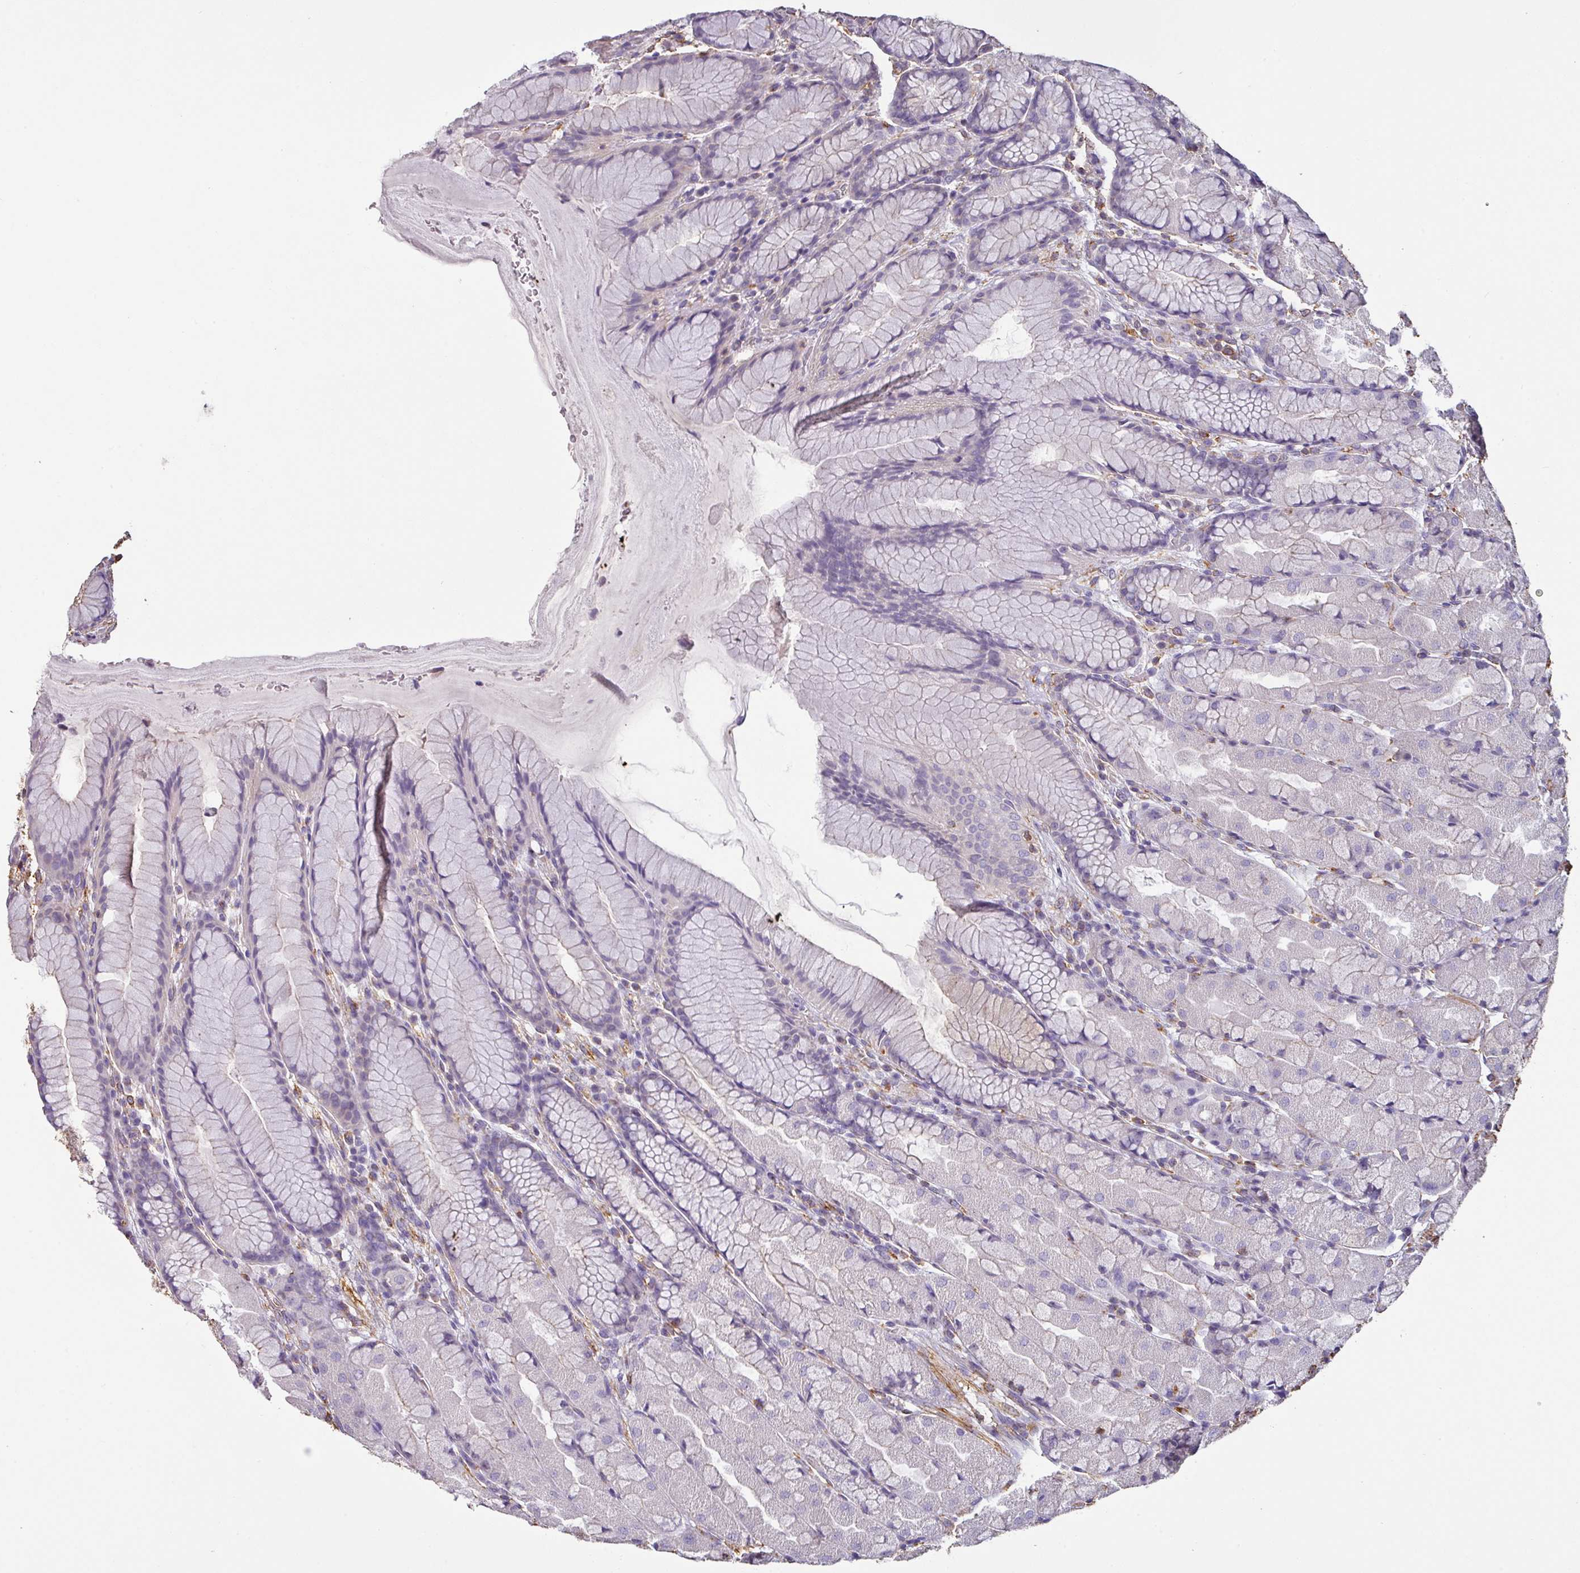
{"staining": {"intensity": "negative", "quantity": "none", "location": "none"}, "tissue": "stomach", "cell_type": "Glandular cells", "image_type": "normal", "snomed": [{"axis": "morphology", "description": "Normal tissue, NOS"}, {"axis": "topography", "description": "Stomach"}], "caption": "Immunohistochemistry (IHC) of benign human stomach demonstrates no staining in glandular cells.", "gene": "ZNF280C", "patient": {"sex": "male", "age": 57}}